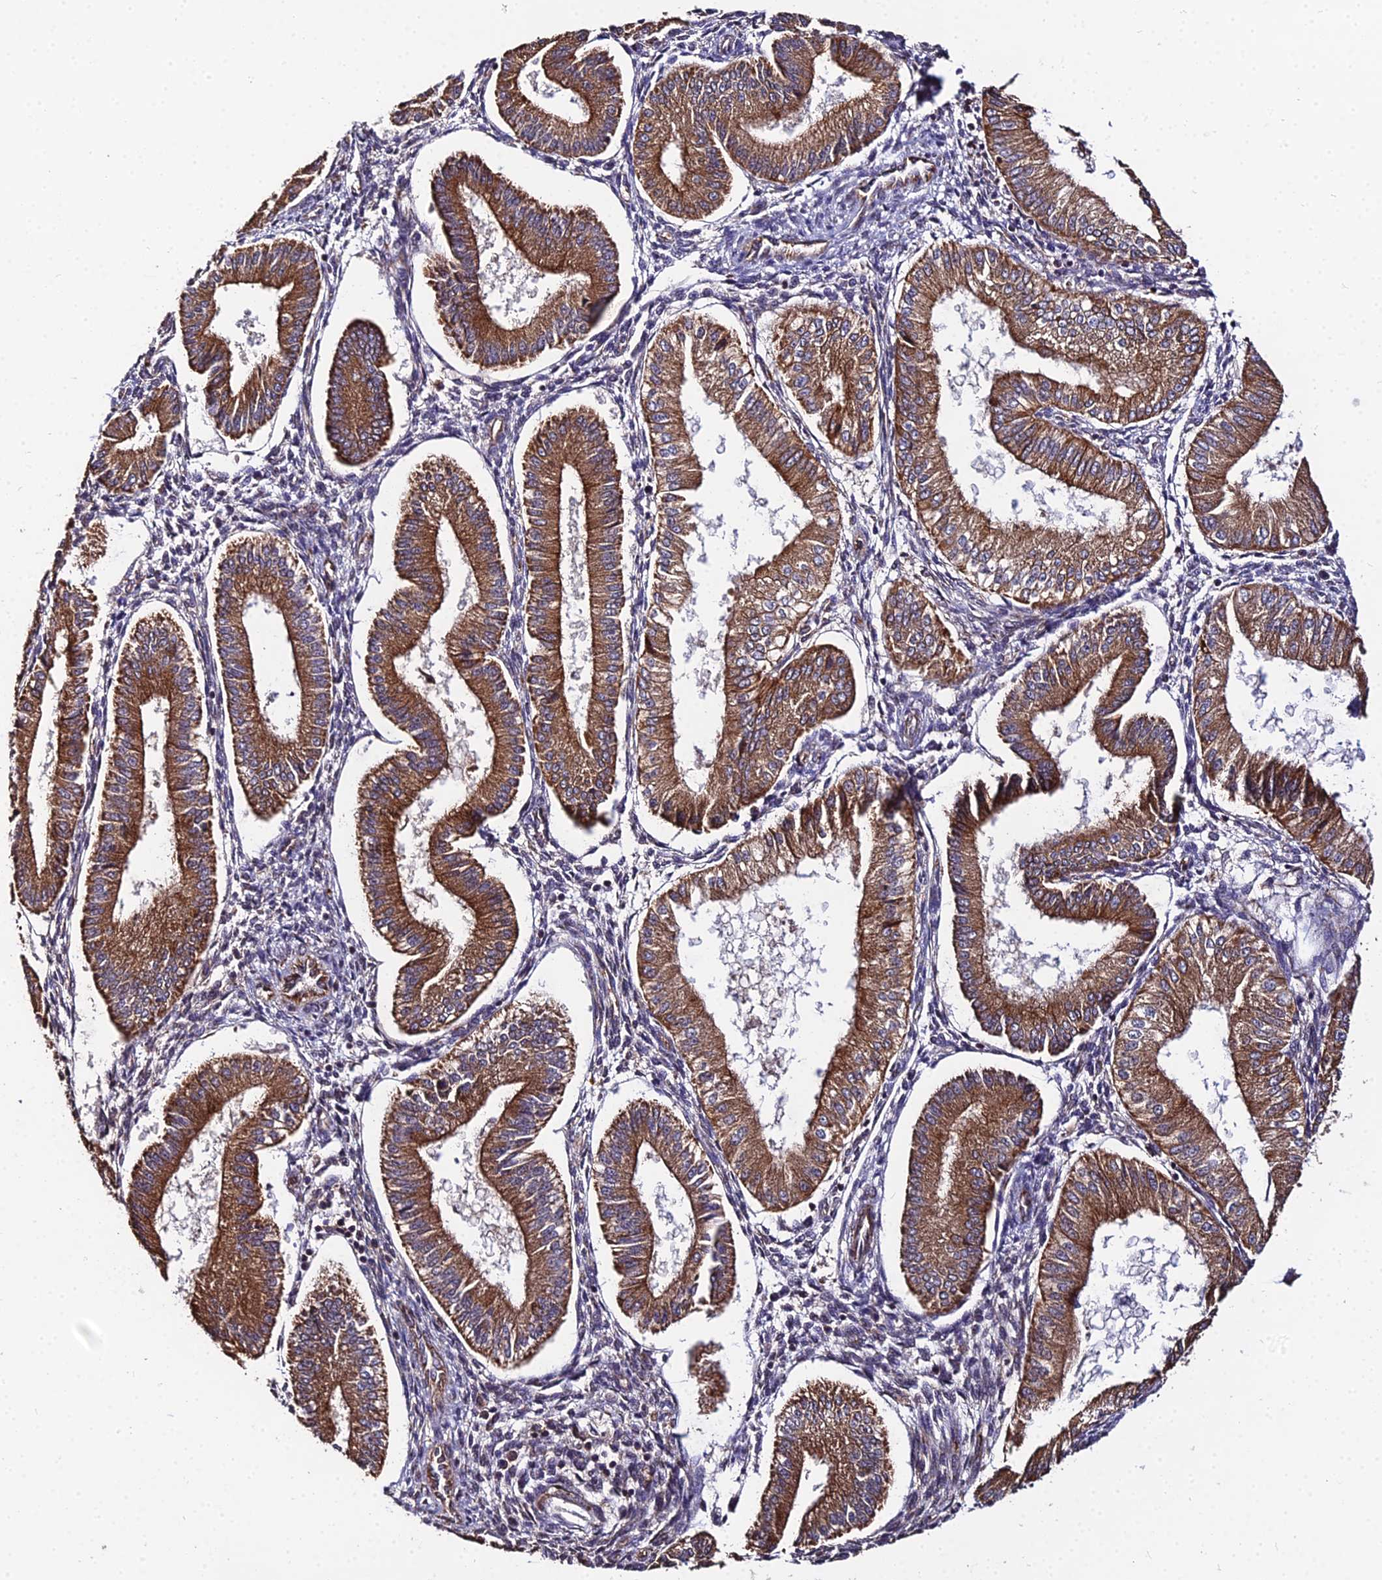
{"staining": {"intensity": "moderate", "quantity": "<25%", "location": "cytoplasmic/membranous"}, "tissue": "endometrium", "cell_type": "Cells in endometrial stroma", "image_type": "normal", "snomed": [{"axis": "morphology", "description": "Normal tissue, NOS"}, {"axis": "topography", "description": "Endometrium"}], "caption": "IHC staining of unremarkable endometrium, which shows low levels of moderate cytoplasmic/membranous expression in about <25% of cells in endometrial stroma indicating moderate cytoplasmic/membranous protein positivity. The staining was performed using DAB (3,3'-diaminobenzidine) (brown) for protein detection and nuclei were counterstained in hematoxylin (blue).", "gene": "ENSG00000258465", "patient": {"sex": "female", "age": 39}}